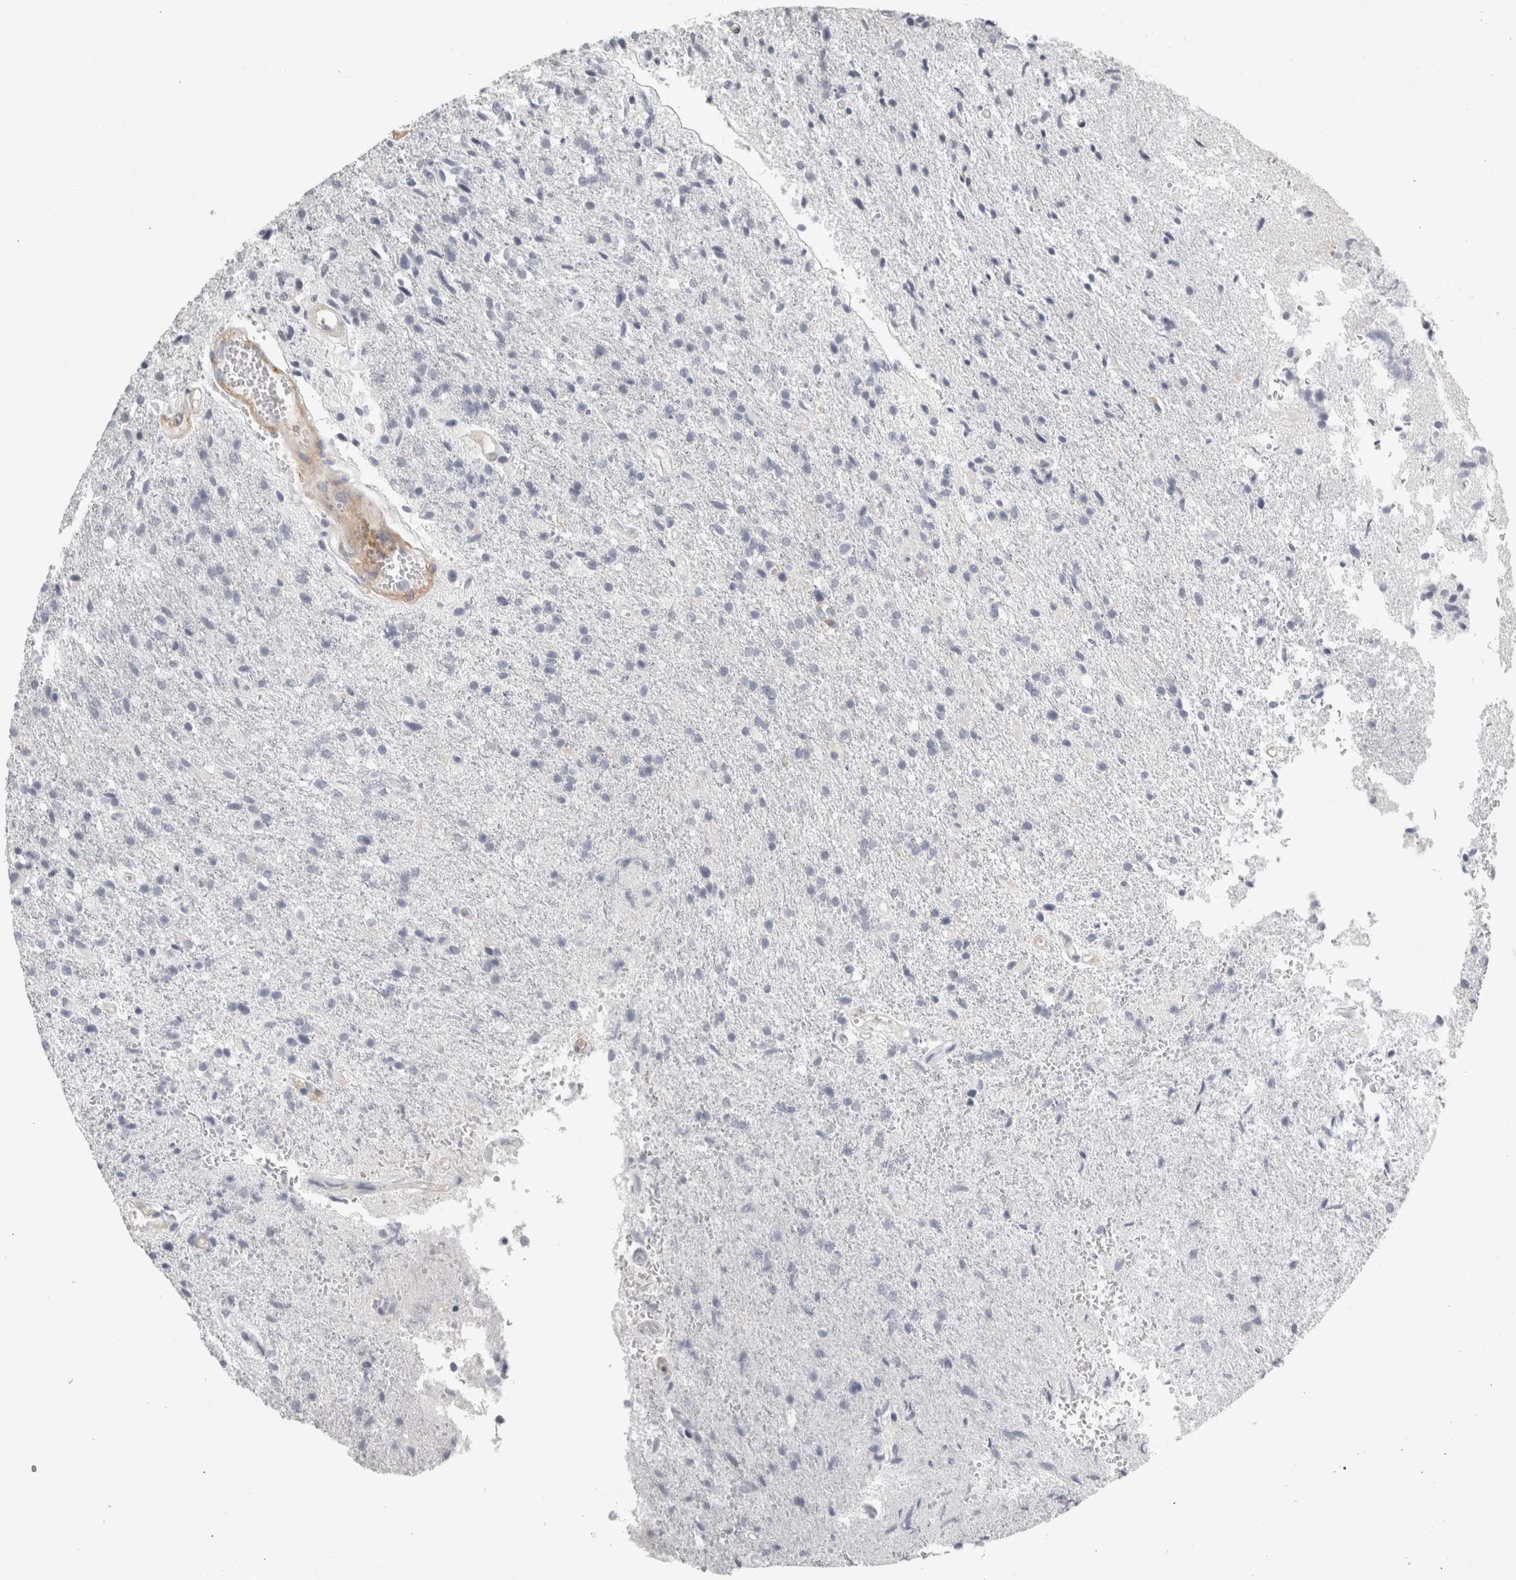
{"staining": {"intensity": "negative", "quantity": "none", "location": "none"}, "tissue": "glioma", "cell_type": "Tumor cells", "image_type": "cancer", "snomed": [{"axis": "morphology", "description": "Glioma, malignant, High grade"}, {"axis": "topography", "description": "Brain"}], "caption": "The image exhibits no staining of tumor cells in glioma.", "gene": "FBLIM1", "patient": {"sex": "male", "age": 72}}